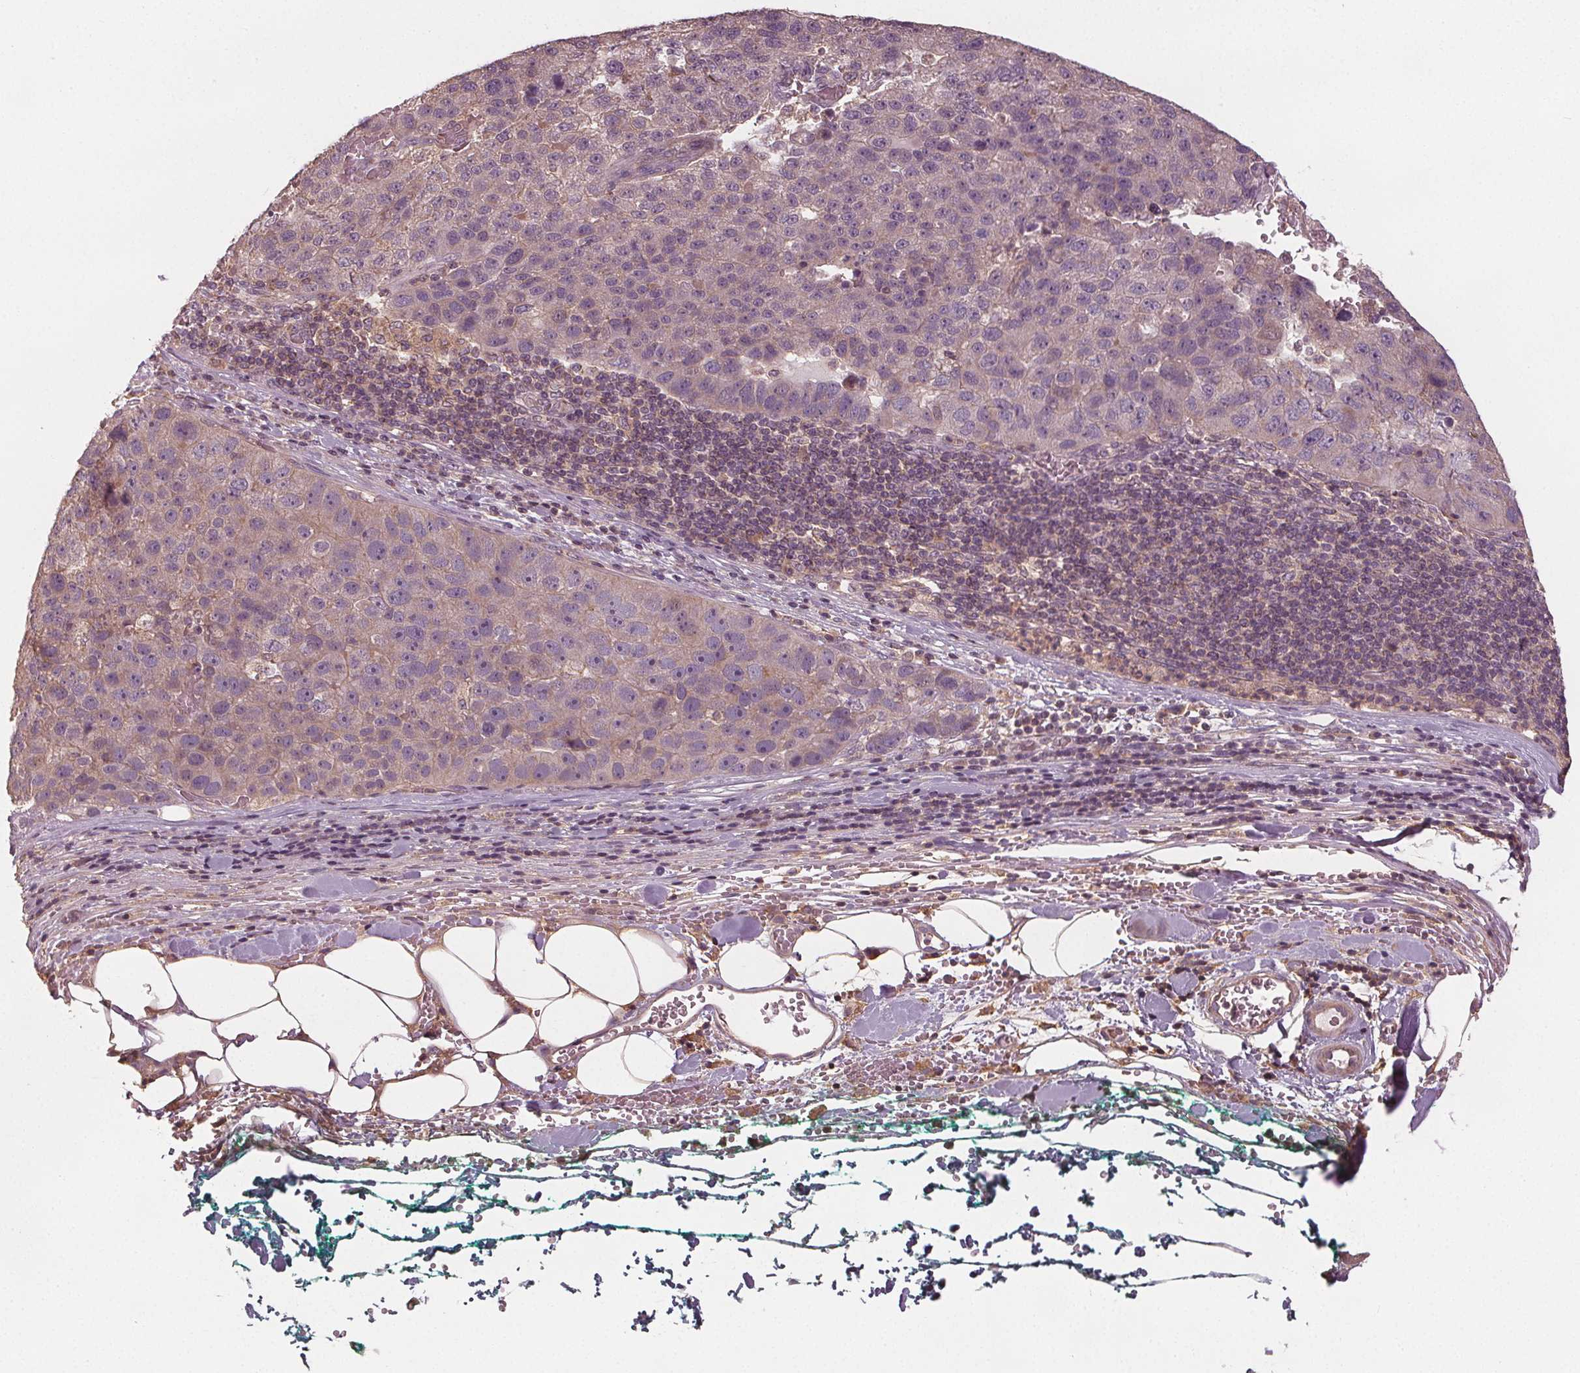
{"staining": {"intensity": "negative", "quantity": "none", "location": "none"}, "tissue": "pancreatic cancer", "cell_type": "Tumor cells", "image_type": "cancer", "snomed": [{"axis": "morphology", "description": "Adenocarcinoma, NOS"}, {"axis": "topography", "description": "Pancreas"}], "caption": "Immunohistochemistry (IHC) histopathology image of human pancreatic adenocarcinoma stained for a protein (brown), which displays no positivity in tumor cells. The staining is performed using DAB brown chromogen with nuclei counter-stained in using hematoxylin.", "gene": "GNB2", "patient": {"sex": "female", "age": 61}}